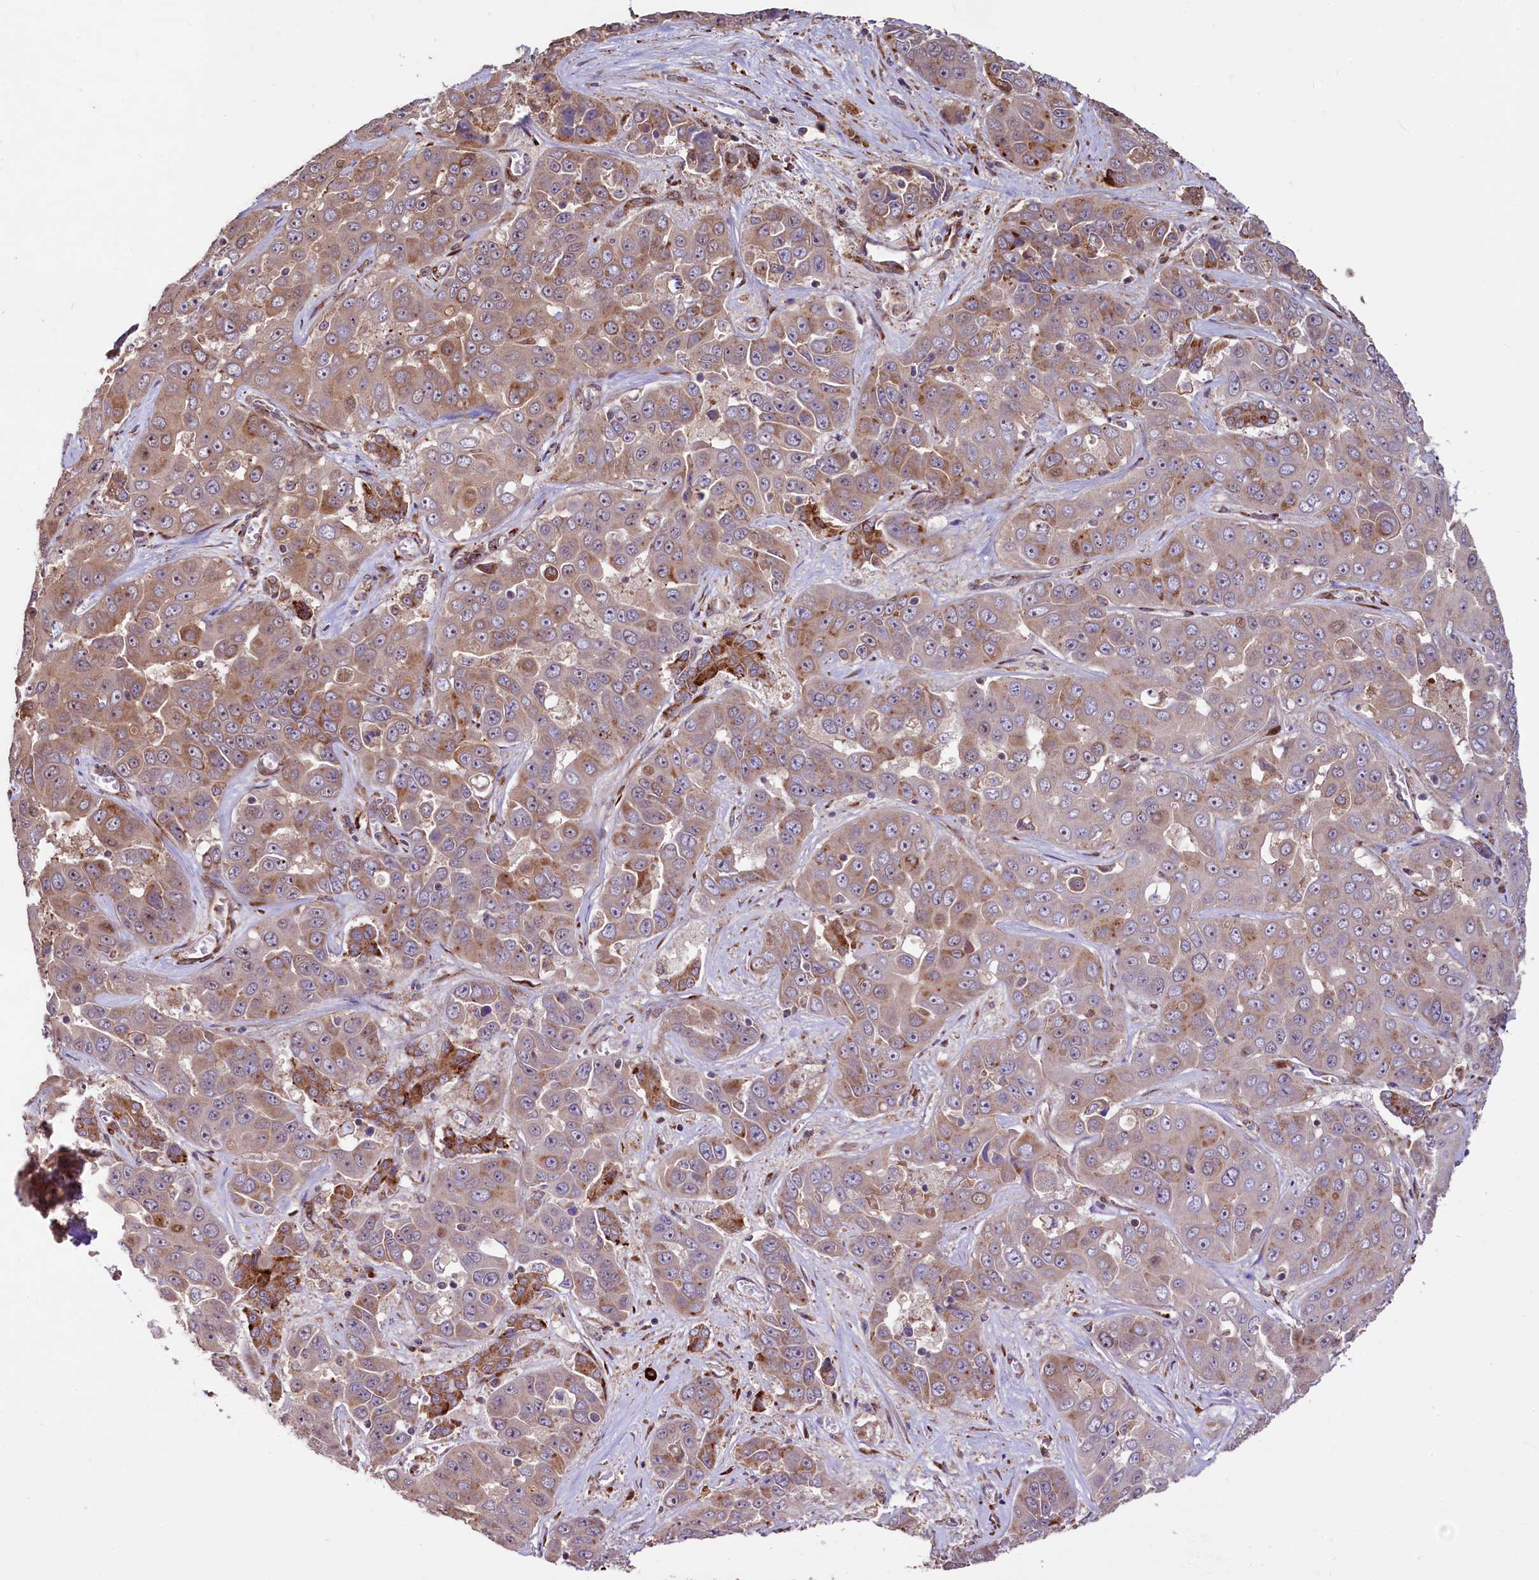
{"staining": {"intensity": "moderate", "quantity": "<25%", "location": "cytoplasmic/membranous"}, "tissue": "liver cancer", "cell_type": "Tumor cells", "image_type": "cancer", "snomed": [{"axis": "morphology", "description": "Cholangiocarcinoma"}, {"axis": "topography", "description": "Liver"}], "caption": "Moderate cytoplasmic/membranous positivity is seen in approximately <25% of tumor cells in liver cancer.", "gene": "C5orf15", "patient": {"sex": "female", "age": 52}}